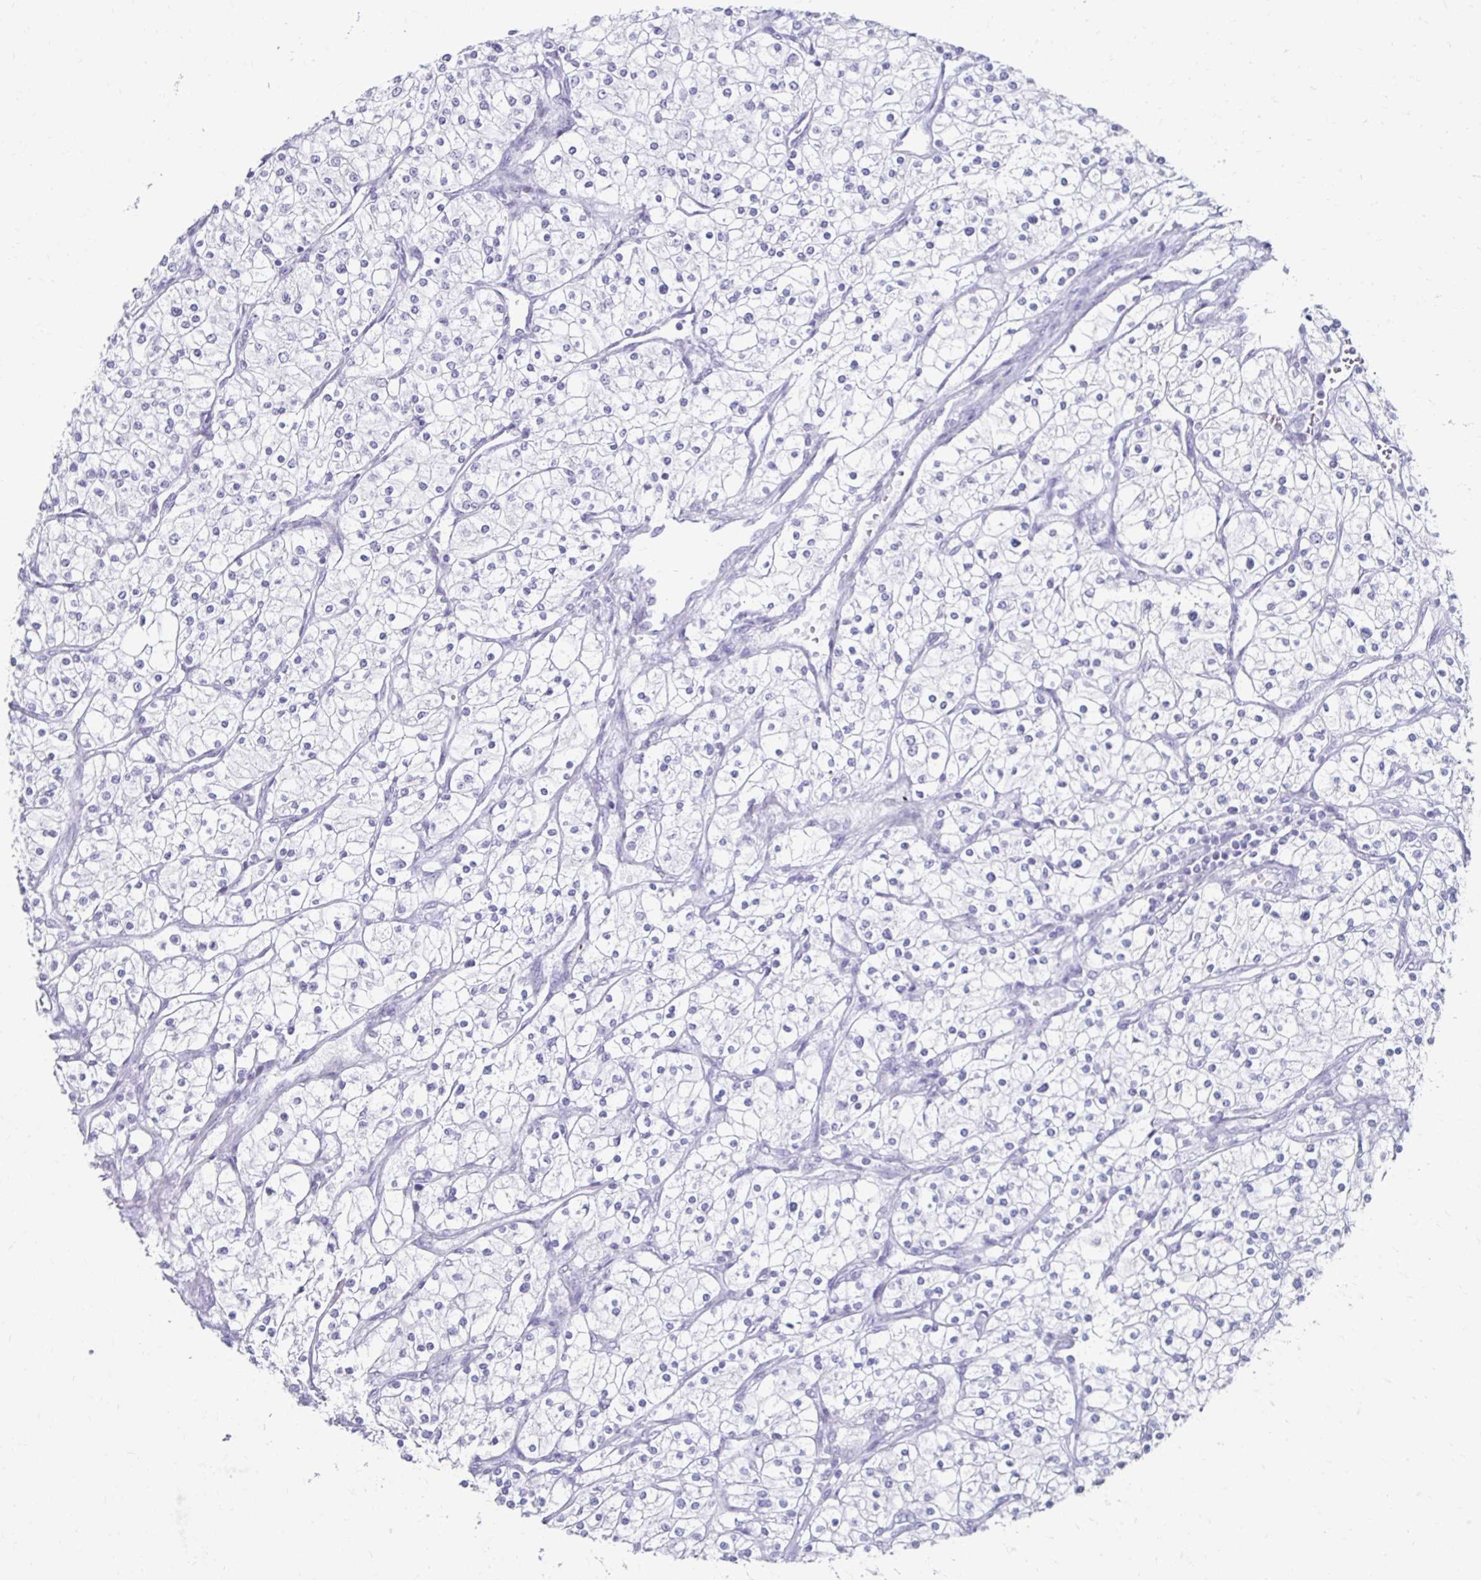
{"staining": {"intensity": "negative", "quantity": "none", "location": "none"}, "tissue": "renal cancer", "cell_type": "Tumor cells", "image_type": "cancer", "snomed": [{"axis": "morphology", "description": "Adenocarcinoma, NOS"}, {"axis": "topography", "description": "Kidney"}], "caption": "Tumor cells show no significant protein staining in renal cancer (adenocarcinoma).", "gene": "TOMM34", "patient": {"sex": "male", "age": 80}}